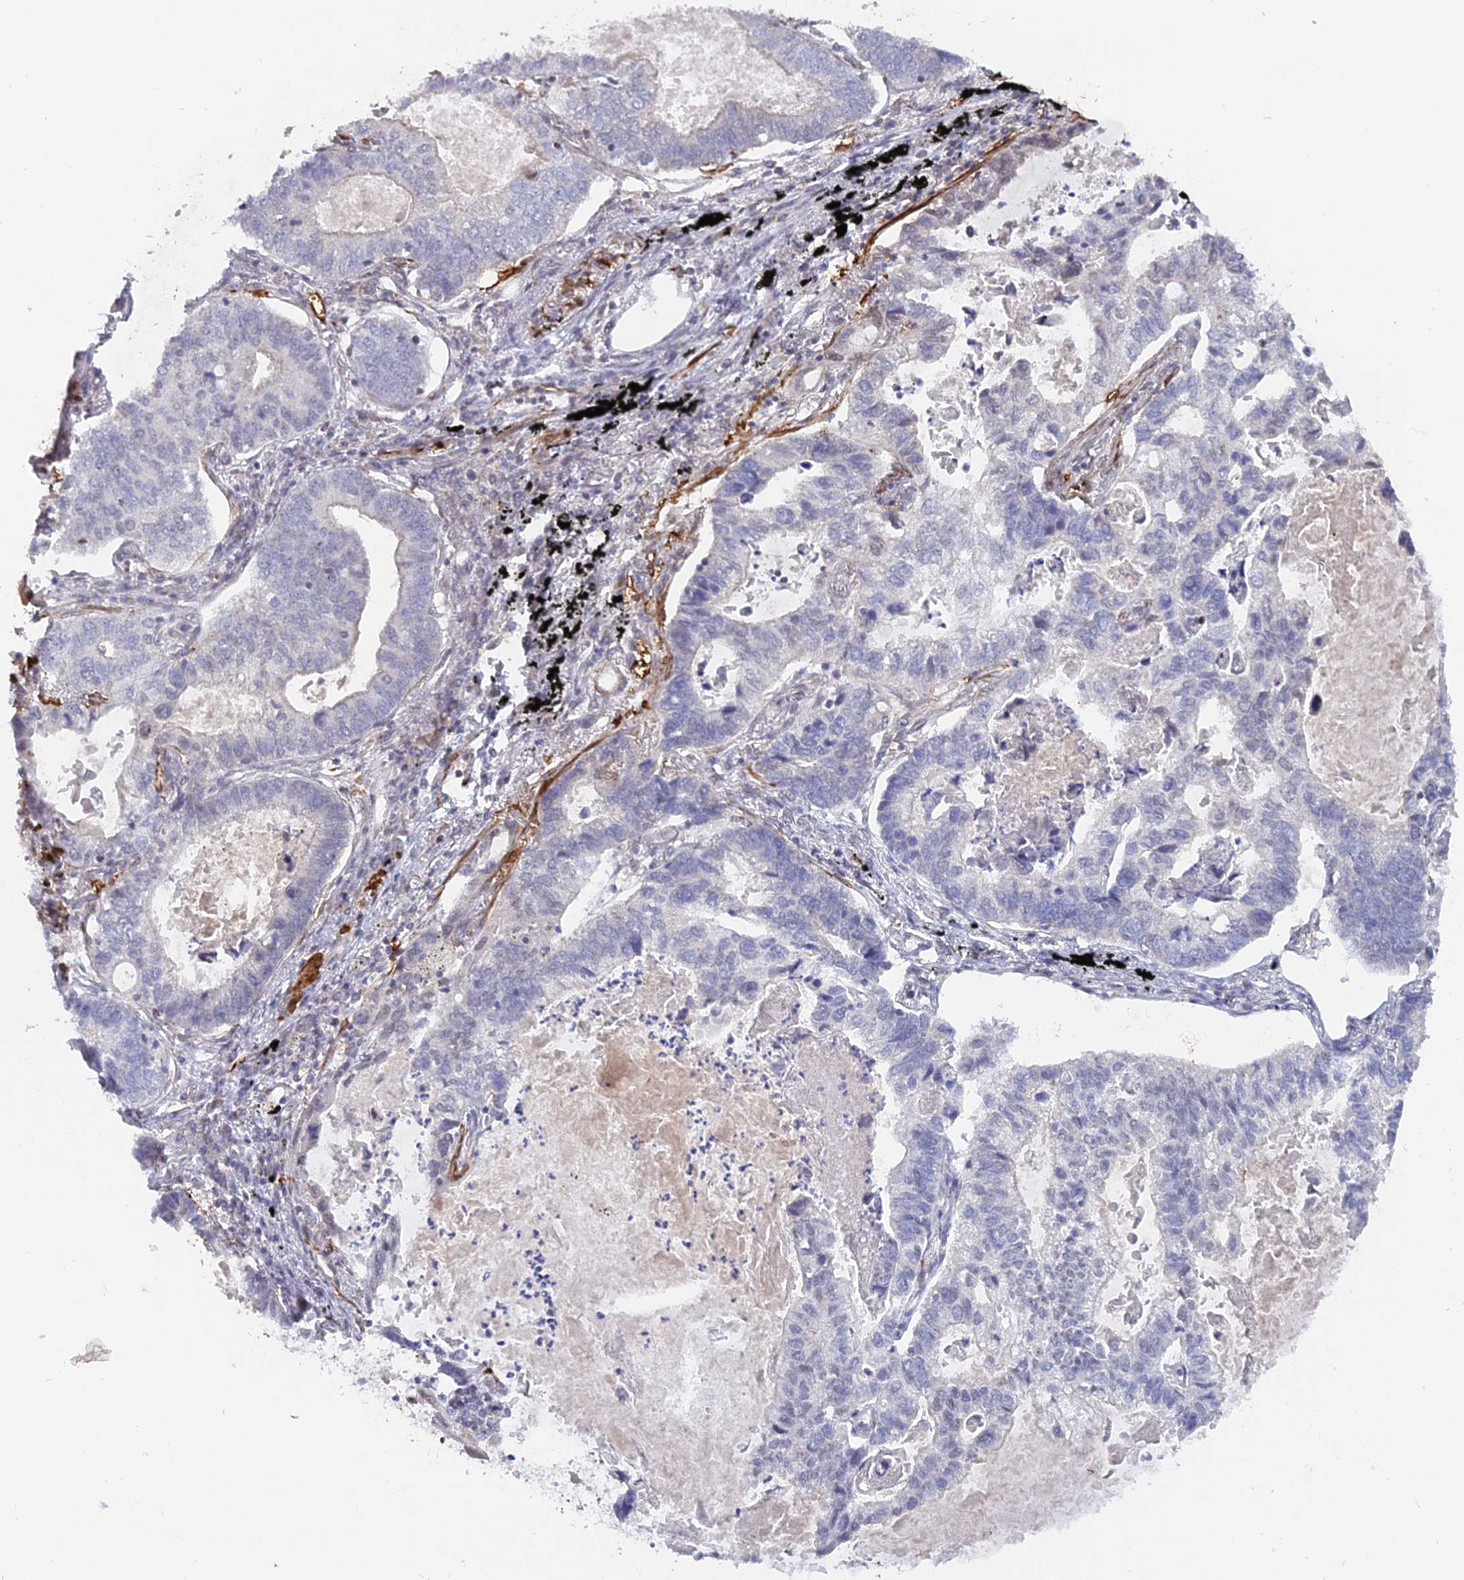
{"staining": {"intensity": "negative", "quantity": "none", "location": "none"}, "tissue": "lung cancer", "cell_type": "Tumor cells", "image_type": "cancer", "snomed": [{"axis": "morphology", "description": "Adenocarcinoma, NOS"}, {"axis": "topography", "description": "Lung"}], "caption": "A photomicrograph of human lung cancer (adenocarcinoma) is negative for staining in tumor cells.", "gene": "CCDC154", "patient": {"sex": "male", "age": 67}}